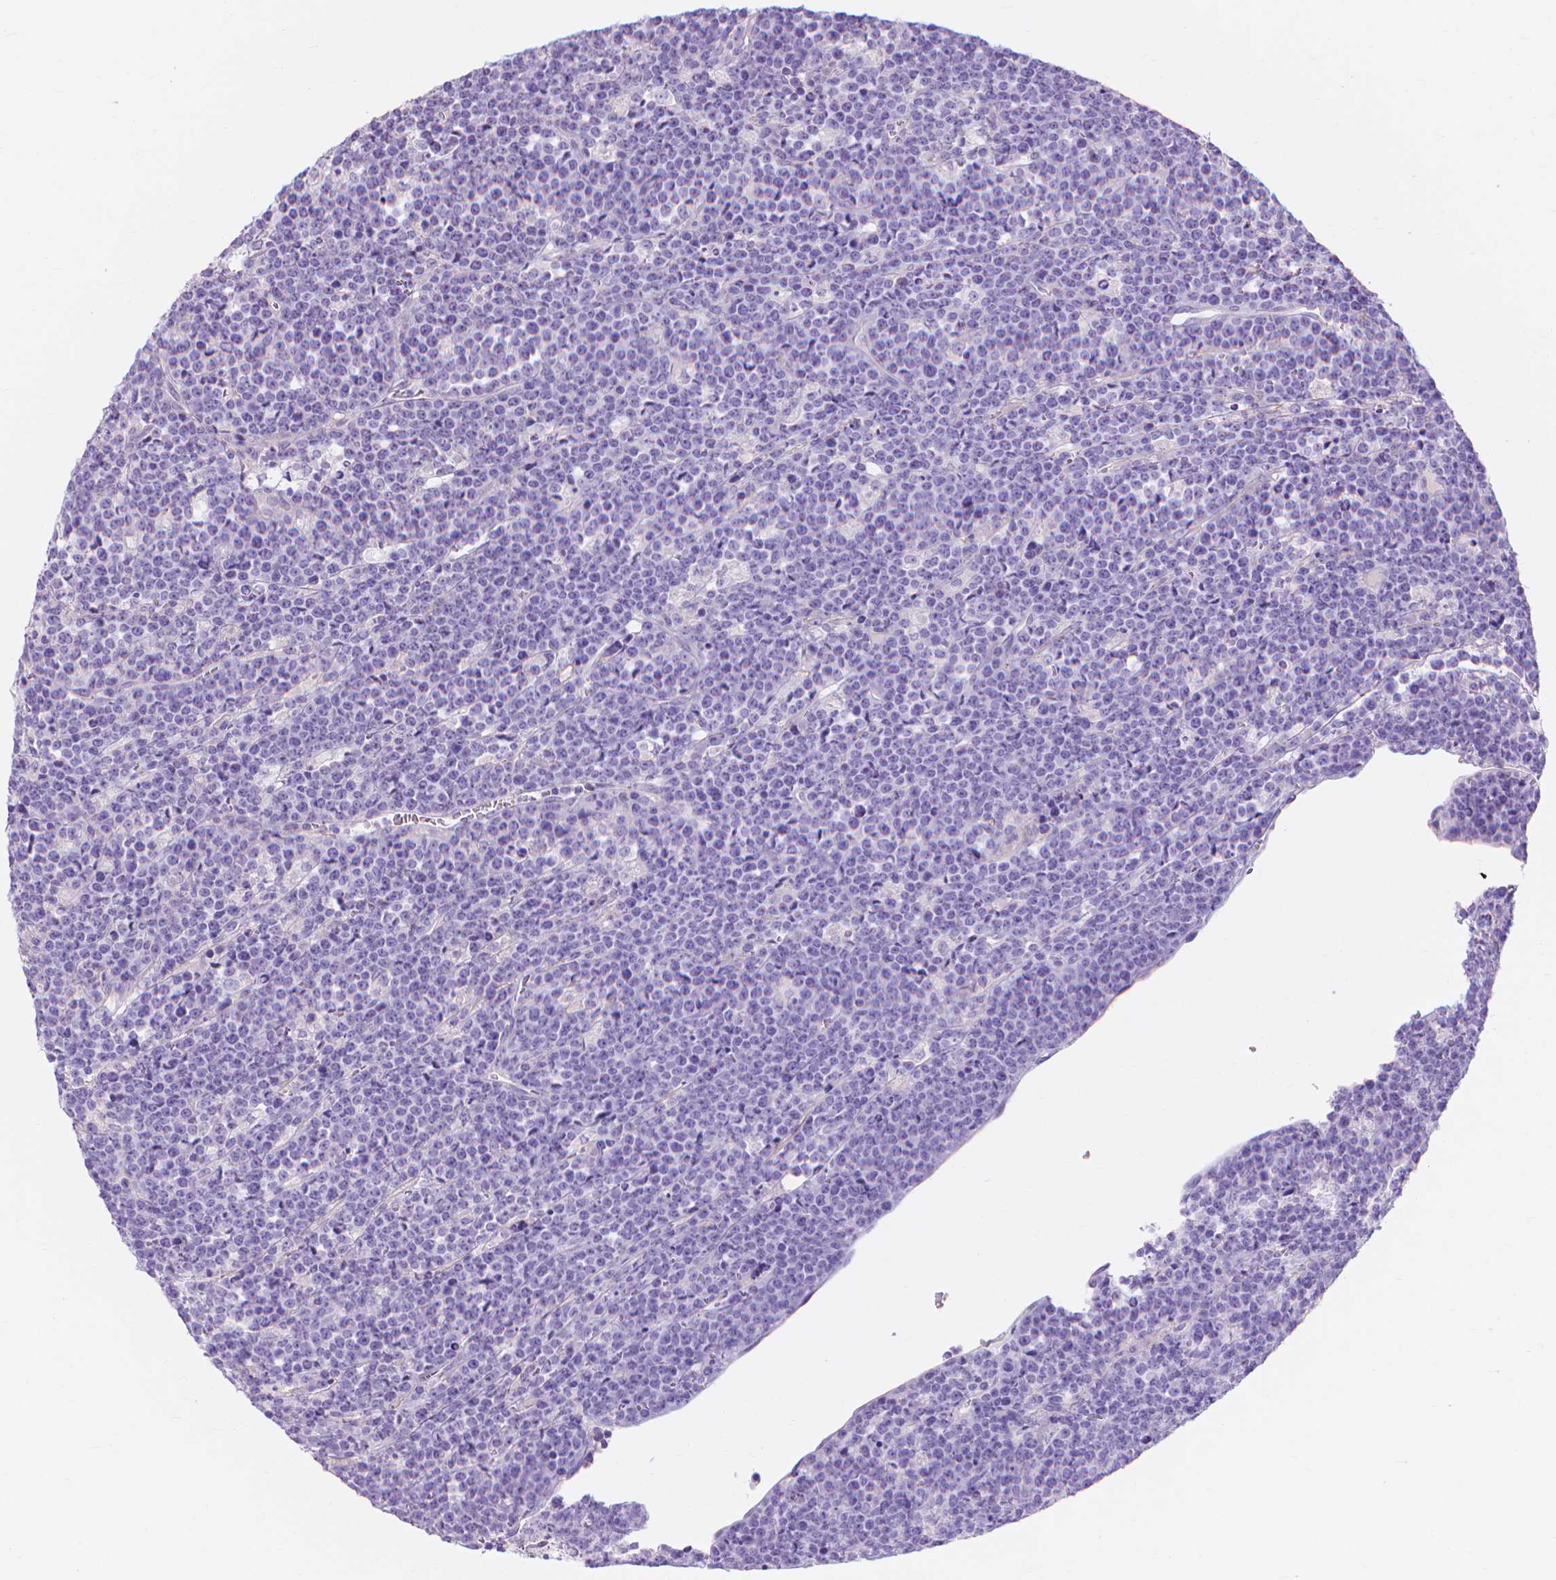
{"staining": {"intensity": "negative", "quantity": "none", "location": "none"}, "tissue": "lymphoma", "cell_type": "Tumor cells", "image_type": "cancer", "snomed": [{"axis": "morphology", "description": "Malignant lymphoma, non-Hodgkin's type, High grade"}, {"axis": "topography", "description": "Ovary"}], "caption": "This is an immunohistochemistry image of human lymphoma. There is no positivity in tumor cells.", "gene": "MBLAC1", "patient": {"sex": "female", "age": 56}}